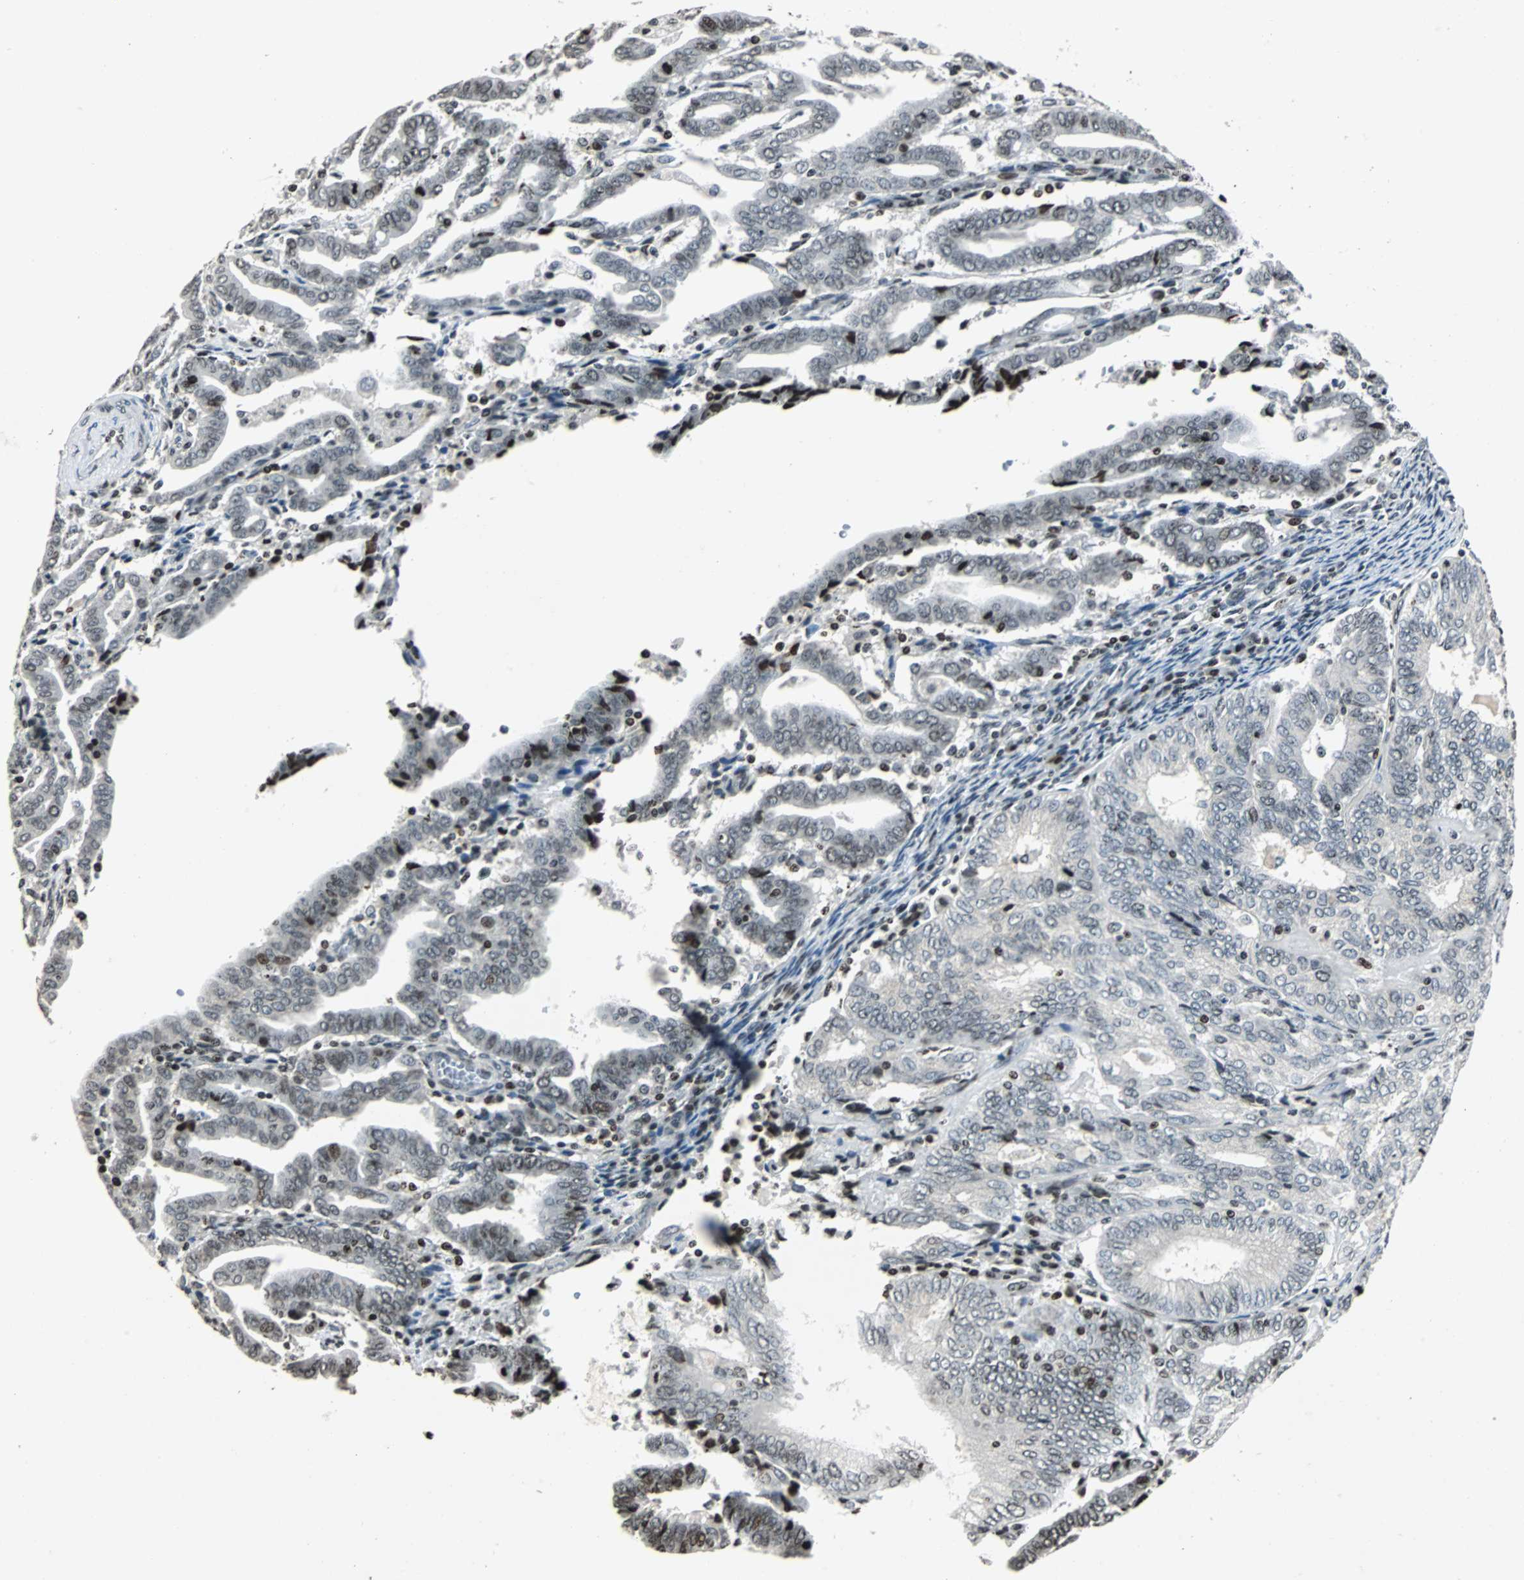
{"staining": {"intensity": "moderate", "quantity": "<25%", "location": "nuclear"}, "tissue": "endometrial cancer", "cell_type": "Tumor cells", "image_type": "cancer", "snomed": [{"axis": "morphology", "description": "Adenocarcinoma, NOS"}, {"axis": "topography", "description": "Uterus"}], "caption": "Moderate nuclear expression is identified in about <25% of tumor cells in endometrial cancer.", "gene": "PAXIP1", "patient": {"sex": "female", "age": 83}}